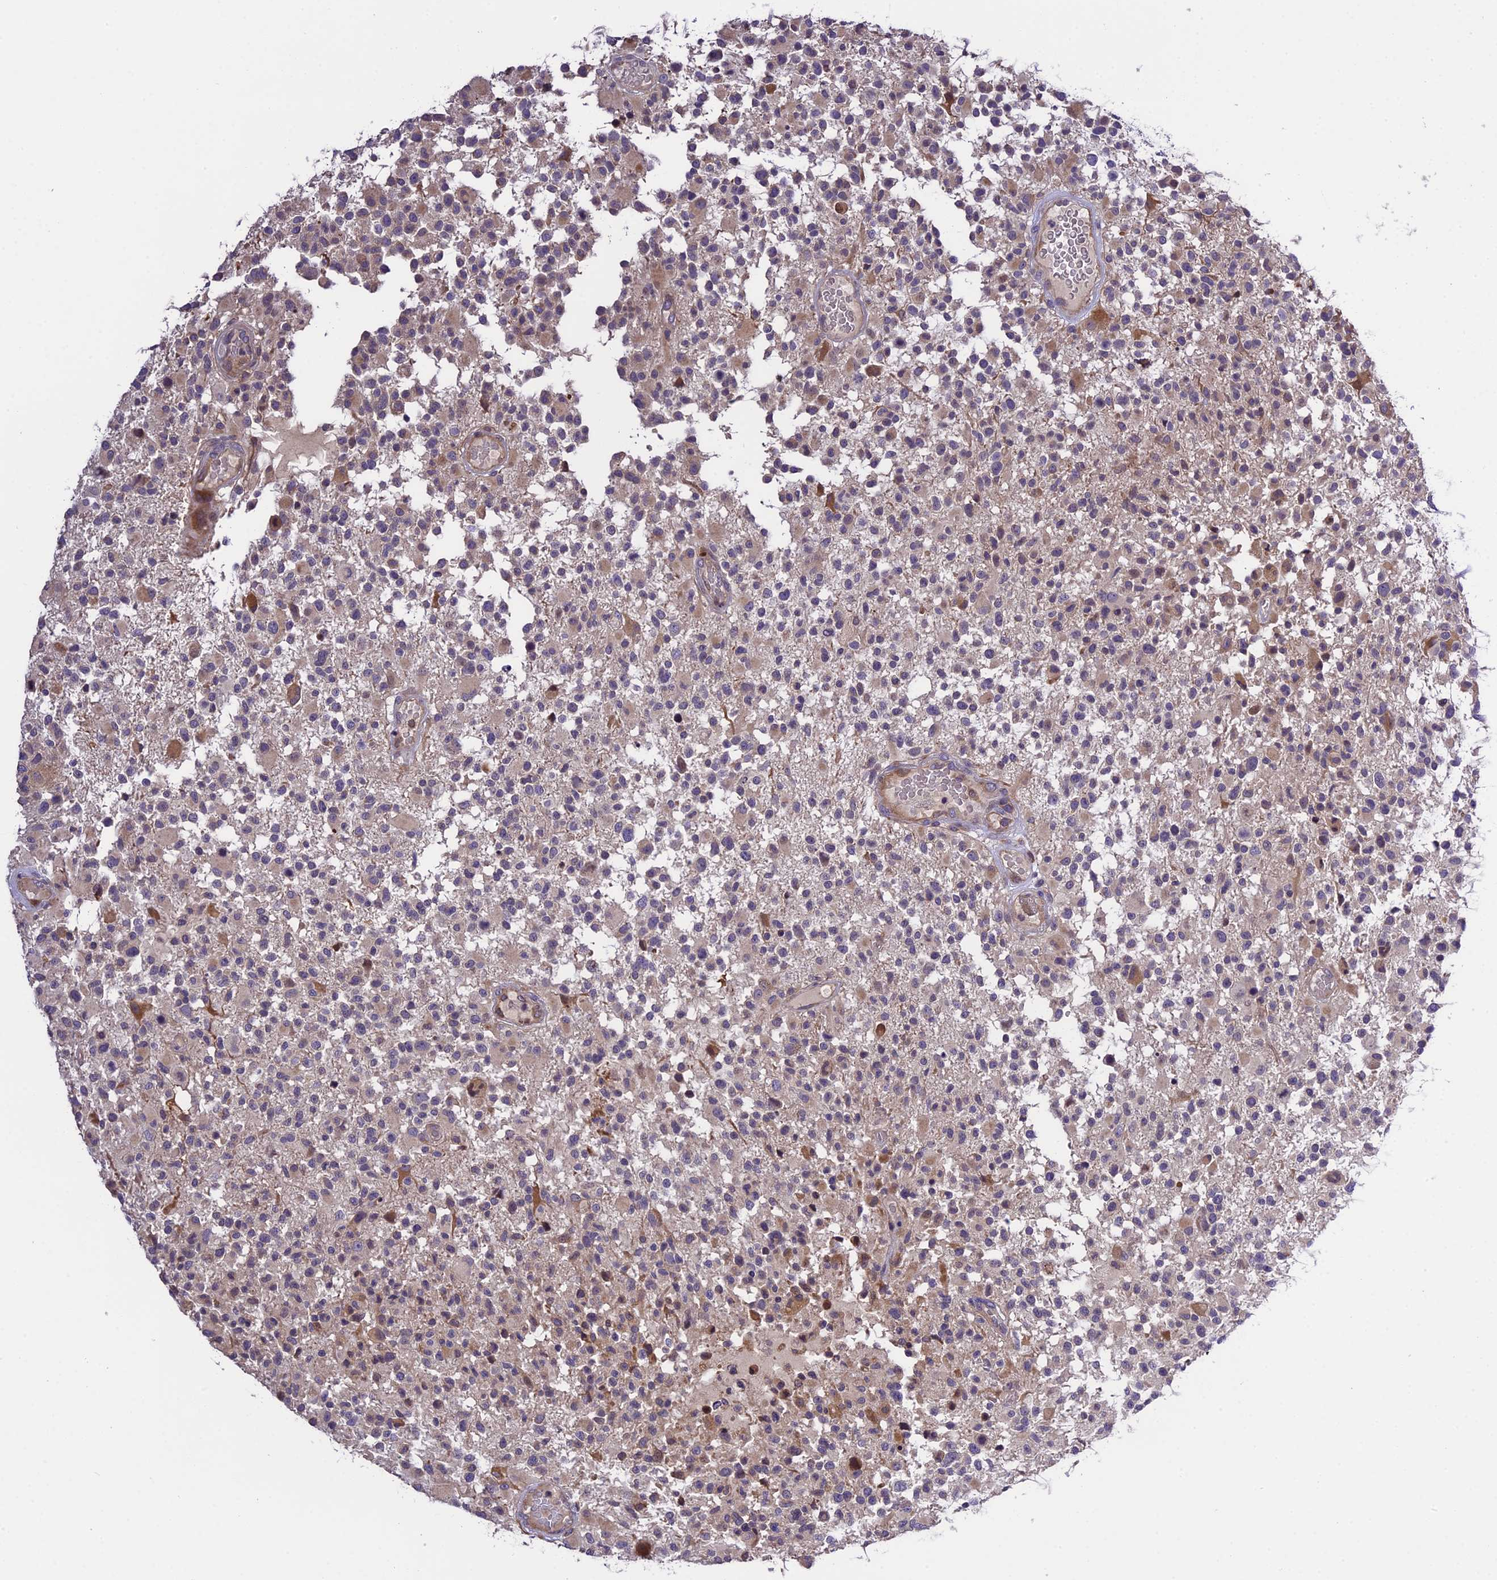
{"staining": {"intensity": "negative", "quantity": "none", "location": "none"}, "tissue": "glioma", "cell_type": "Tumor cells", "image_type": "cancer", "snomed": [{"axis": "morphology", "description": "Glioma, malignant, High grade"}, {"axis": "morphology", "description": "Glioblastoma, NOS"}, {"axis": "topography", "description": "Brain"}], "caption": "A micrograph of human glioblastoma is negative for staining in tumor cells. Brightfield microscopy of IHC stained with DAB (brown) and hematoxylin (blue), captured at high magnification.", "gene": "ABCC10", "patient": {"sex": "male", "age": 60}}